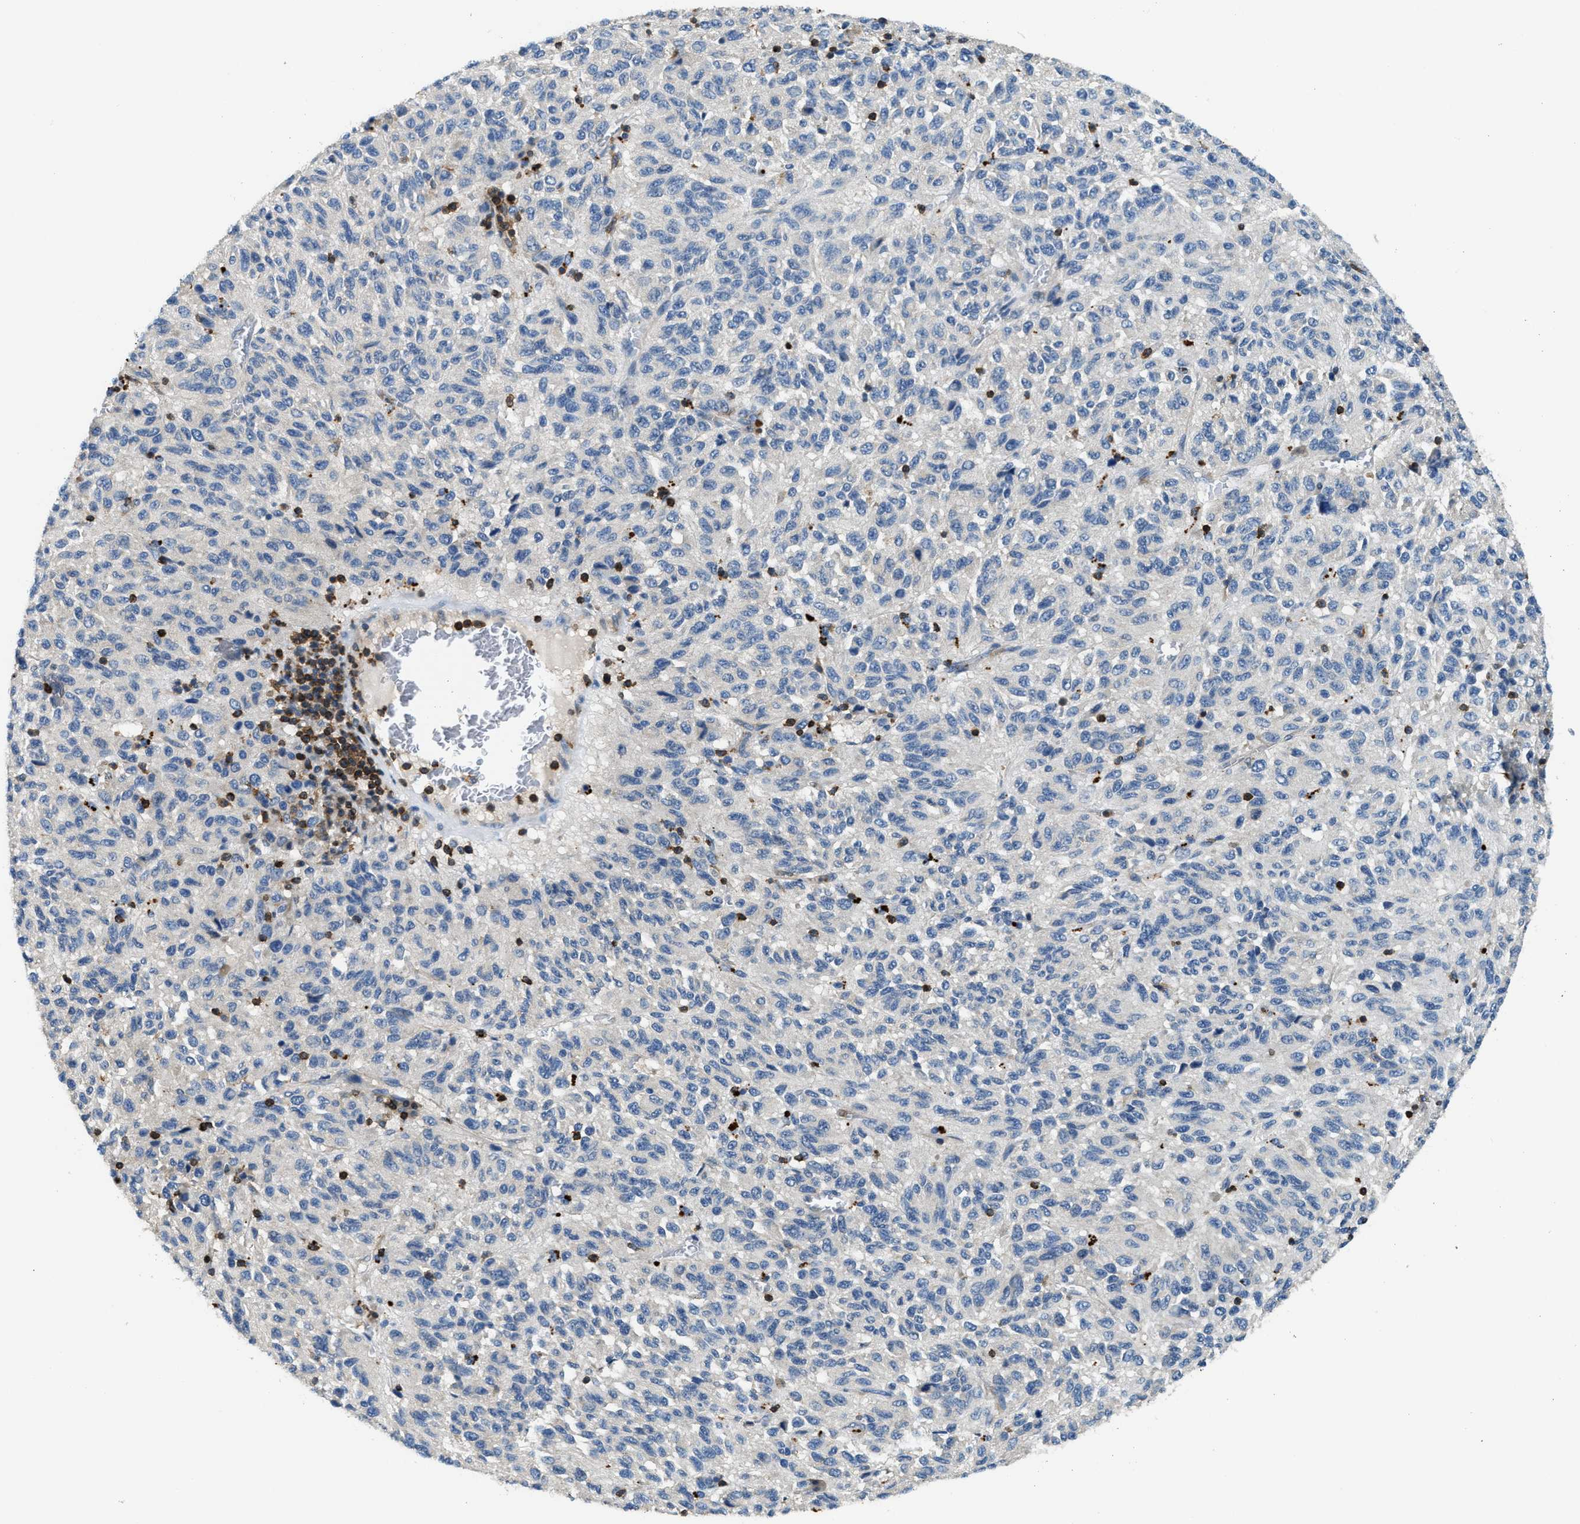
{"staining": {"intensity": "negative", "quantity": "none", "location": "none"}, "tissue": "melanoma", "cell_type": "Tumor cells", "image_type": "cancer", "snomed": [{"axis": "morphology", "description": "Malignant melanoma, Metastatic site"}, {"axis": "topography", "description": "Lung"}], "caption": "DAB (3,3'-diaminobenzidine) immunohistochemical staining of malignant melanoma (metastatic site) reveals no significant staining in tumor cells. The staining is performed using DAB brown chromogen with nuclei counter-stained in using hematoxylin.", "gene": "MYO1G", "patient": {"sex": "male", "age": 64}}